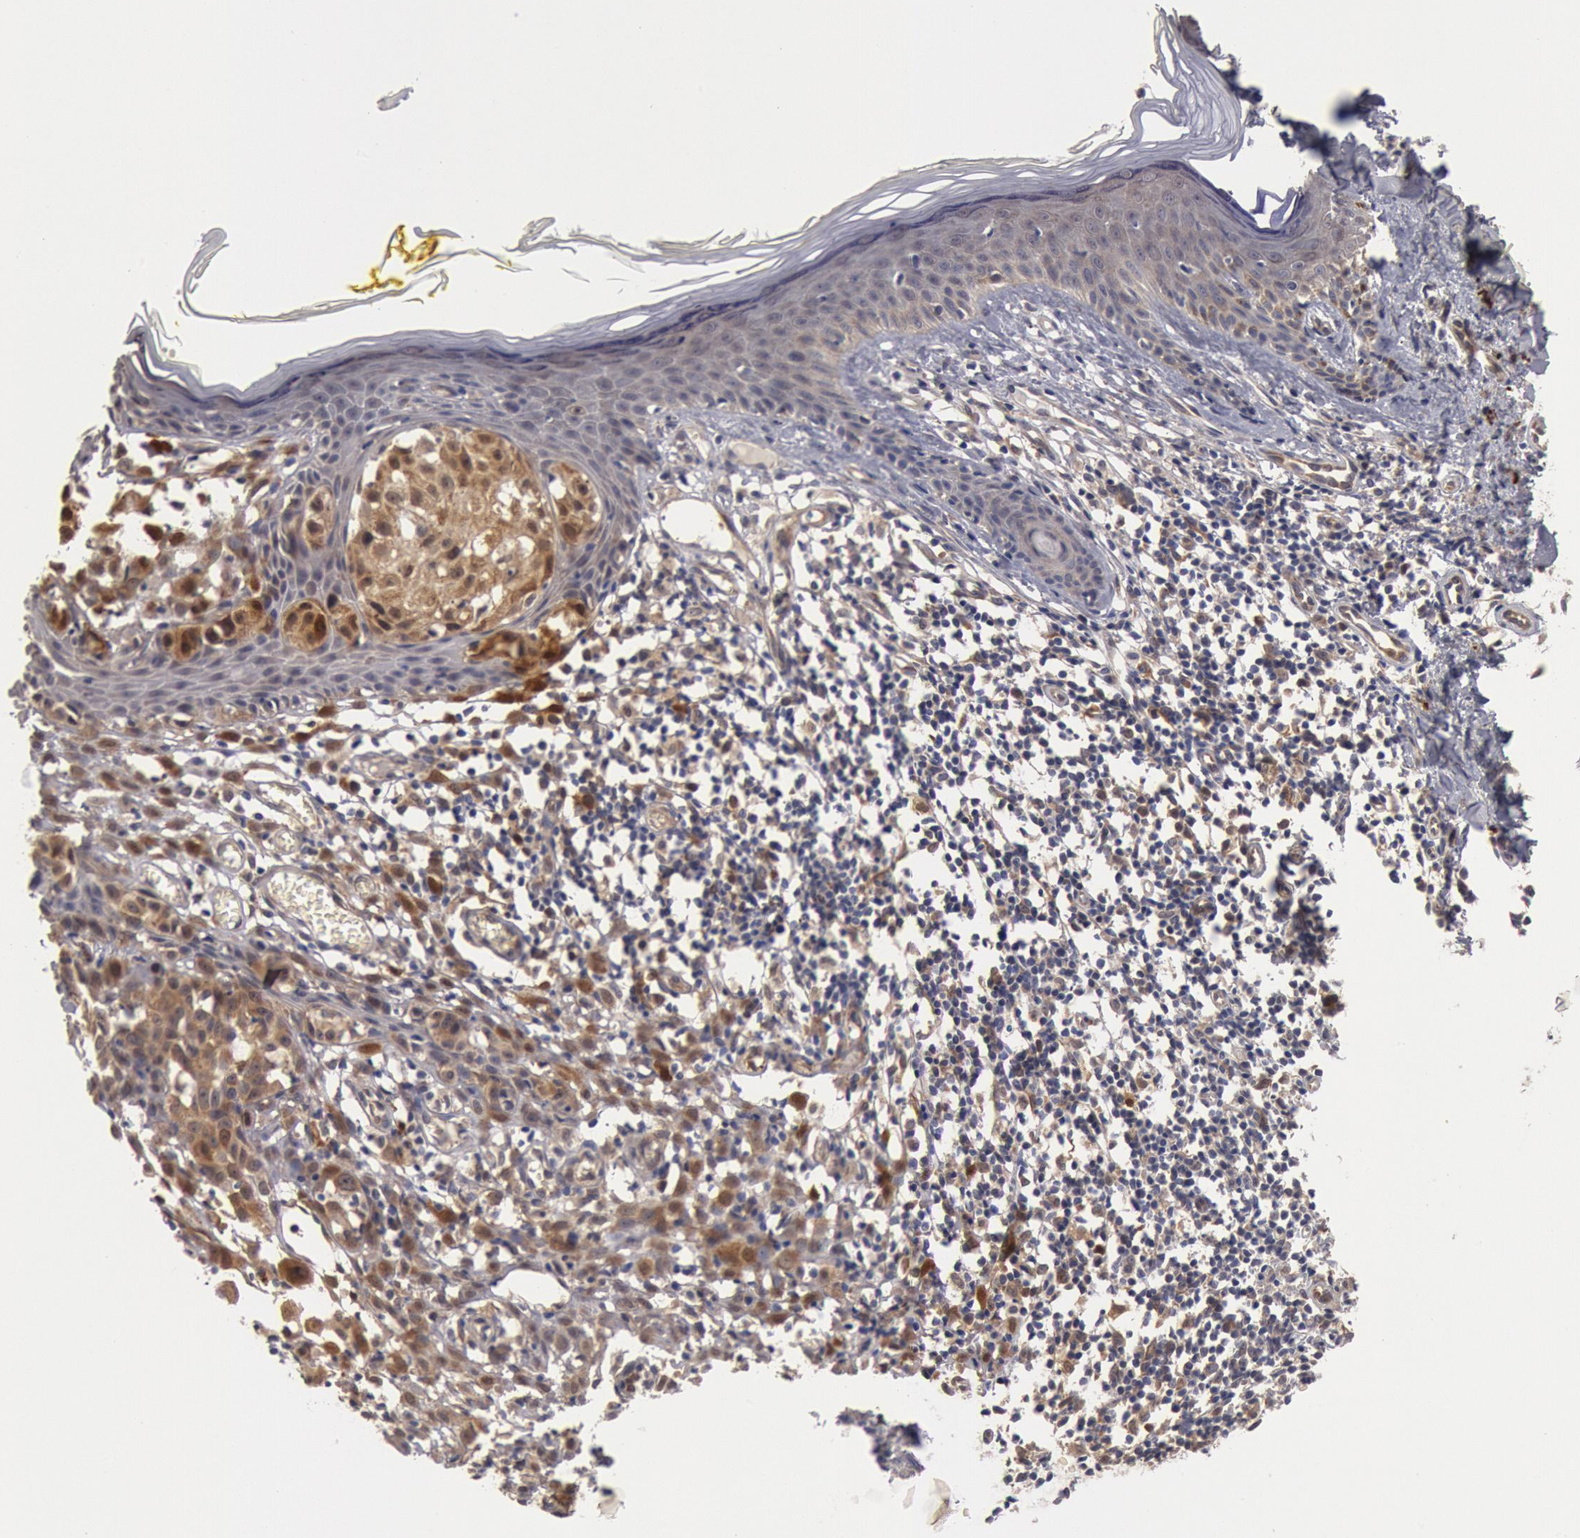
{"staining": {"intensity": "moderate", "quantity": "25%-75%", "location": "cytoplasmic/membranous"}, "tissue": "melanoma", "cell_type": "Tumor cells", "image_type": "cancer", "snomed": [{"axis": "morphology", "description": "Malignant melanoma, NOS"}, {"axis": "topography", "description": "Skin"}], "caption": "Melanoma stained for a protein reveals moderate cytoplasmic/membranous positivity in tumor cells.", "gene": "DNAJA1", "patient": {"sex": "female", "age": 52}}